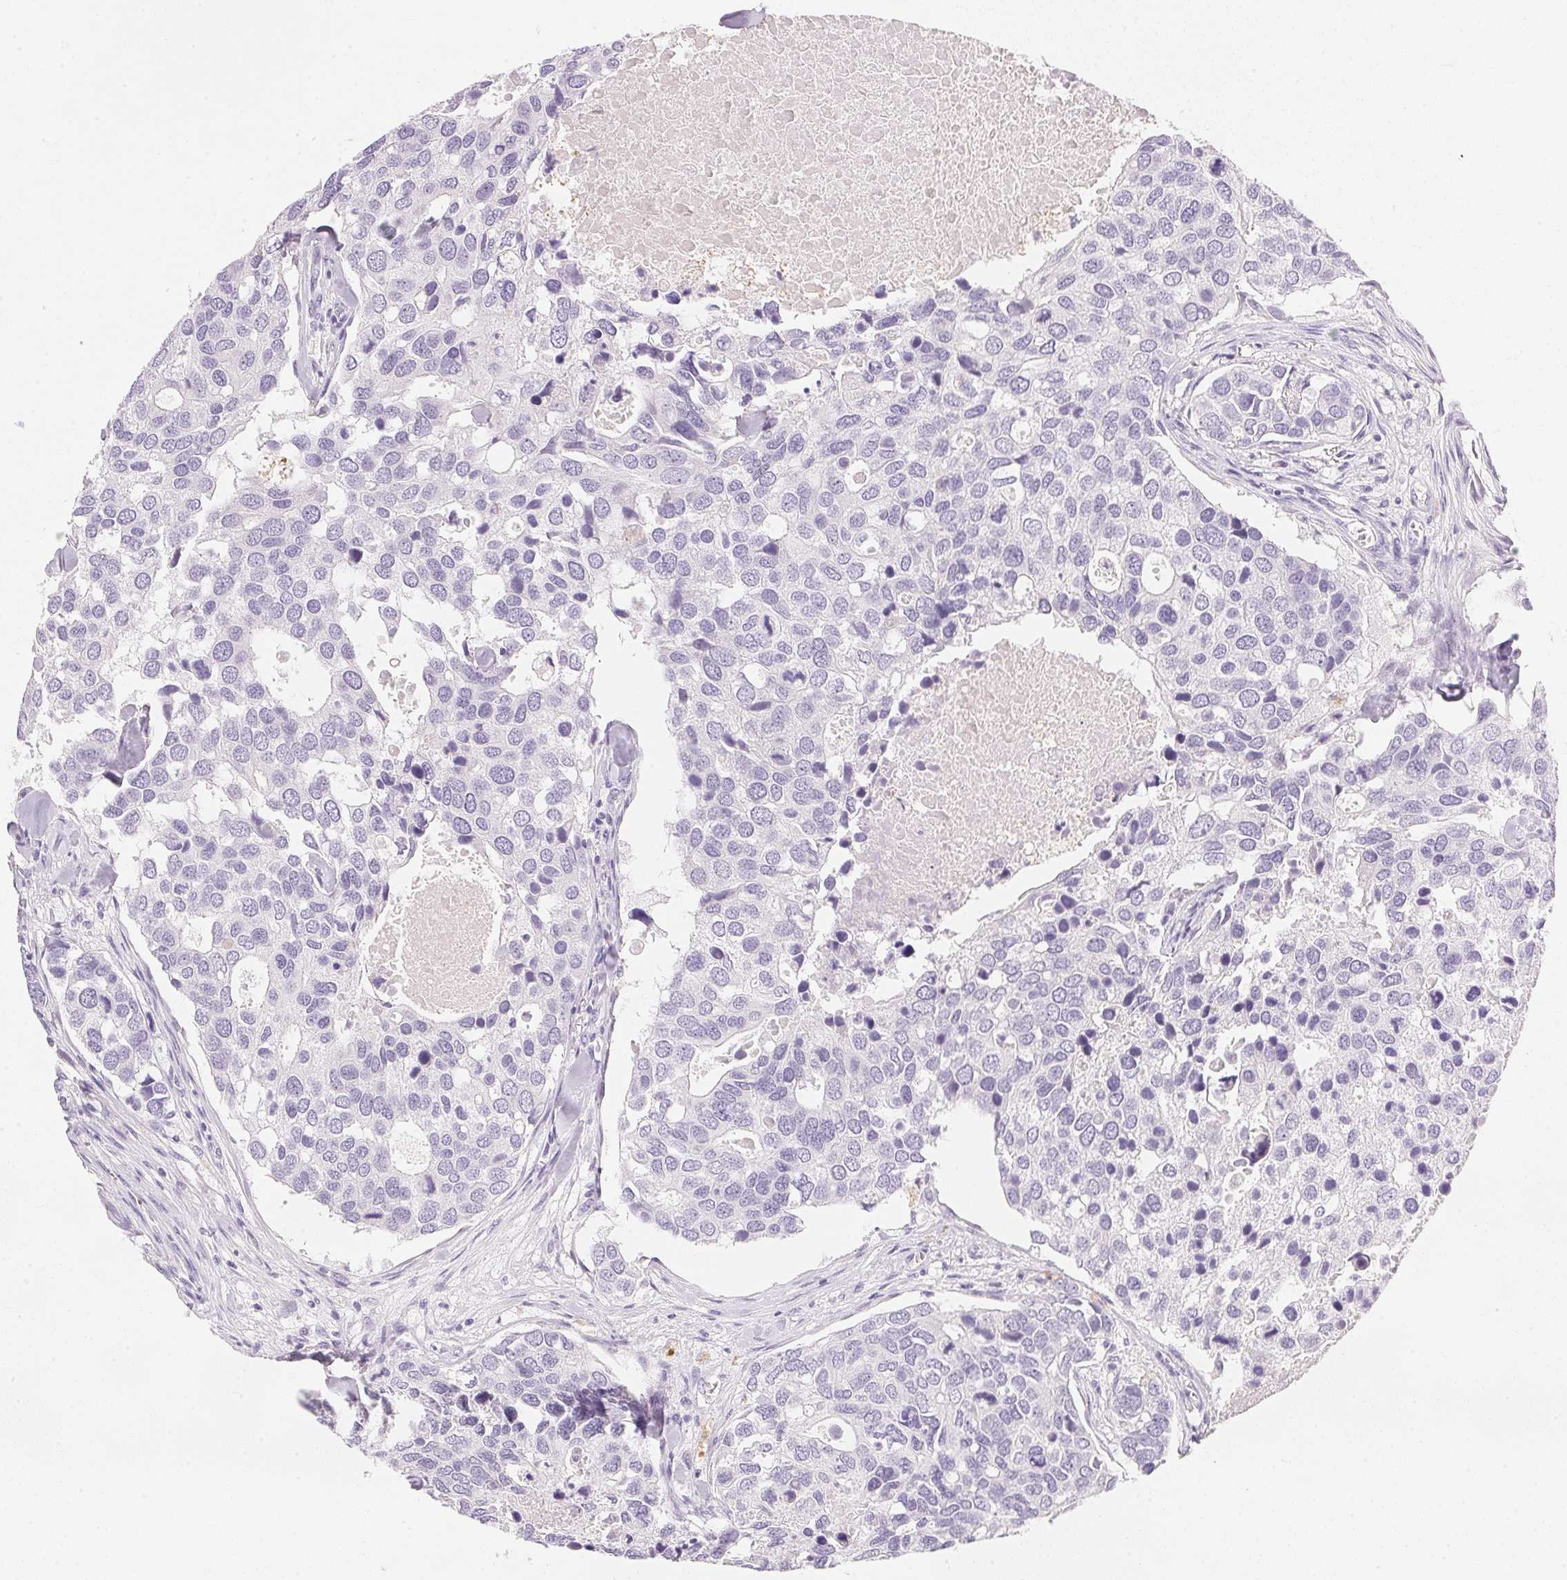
{"staining": {"intensity": "negative", "quantity": "none", "location": "none"}, "tissue": "breast cancer", "cell_type": "Tumor cells", "image_type": "cancer", "snomed": [{"axis": "morphology", "description": "Duct carcinoma"}, {"axis": "topography", "description": "Breast"}], "caption": "IHC micrograph of neoplastic tissue: human breast cancer (invasive ductal carcinoma) stained with DAB displays no significant protein staining in tumor cells.", "gene": "ACP3", "patient": {"sex": "female", "age": 83}}